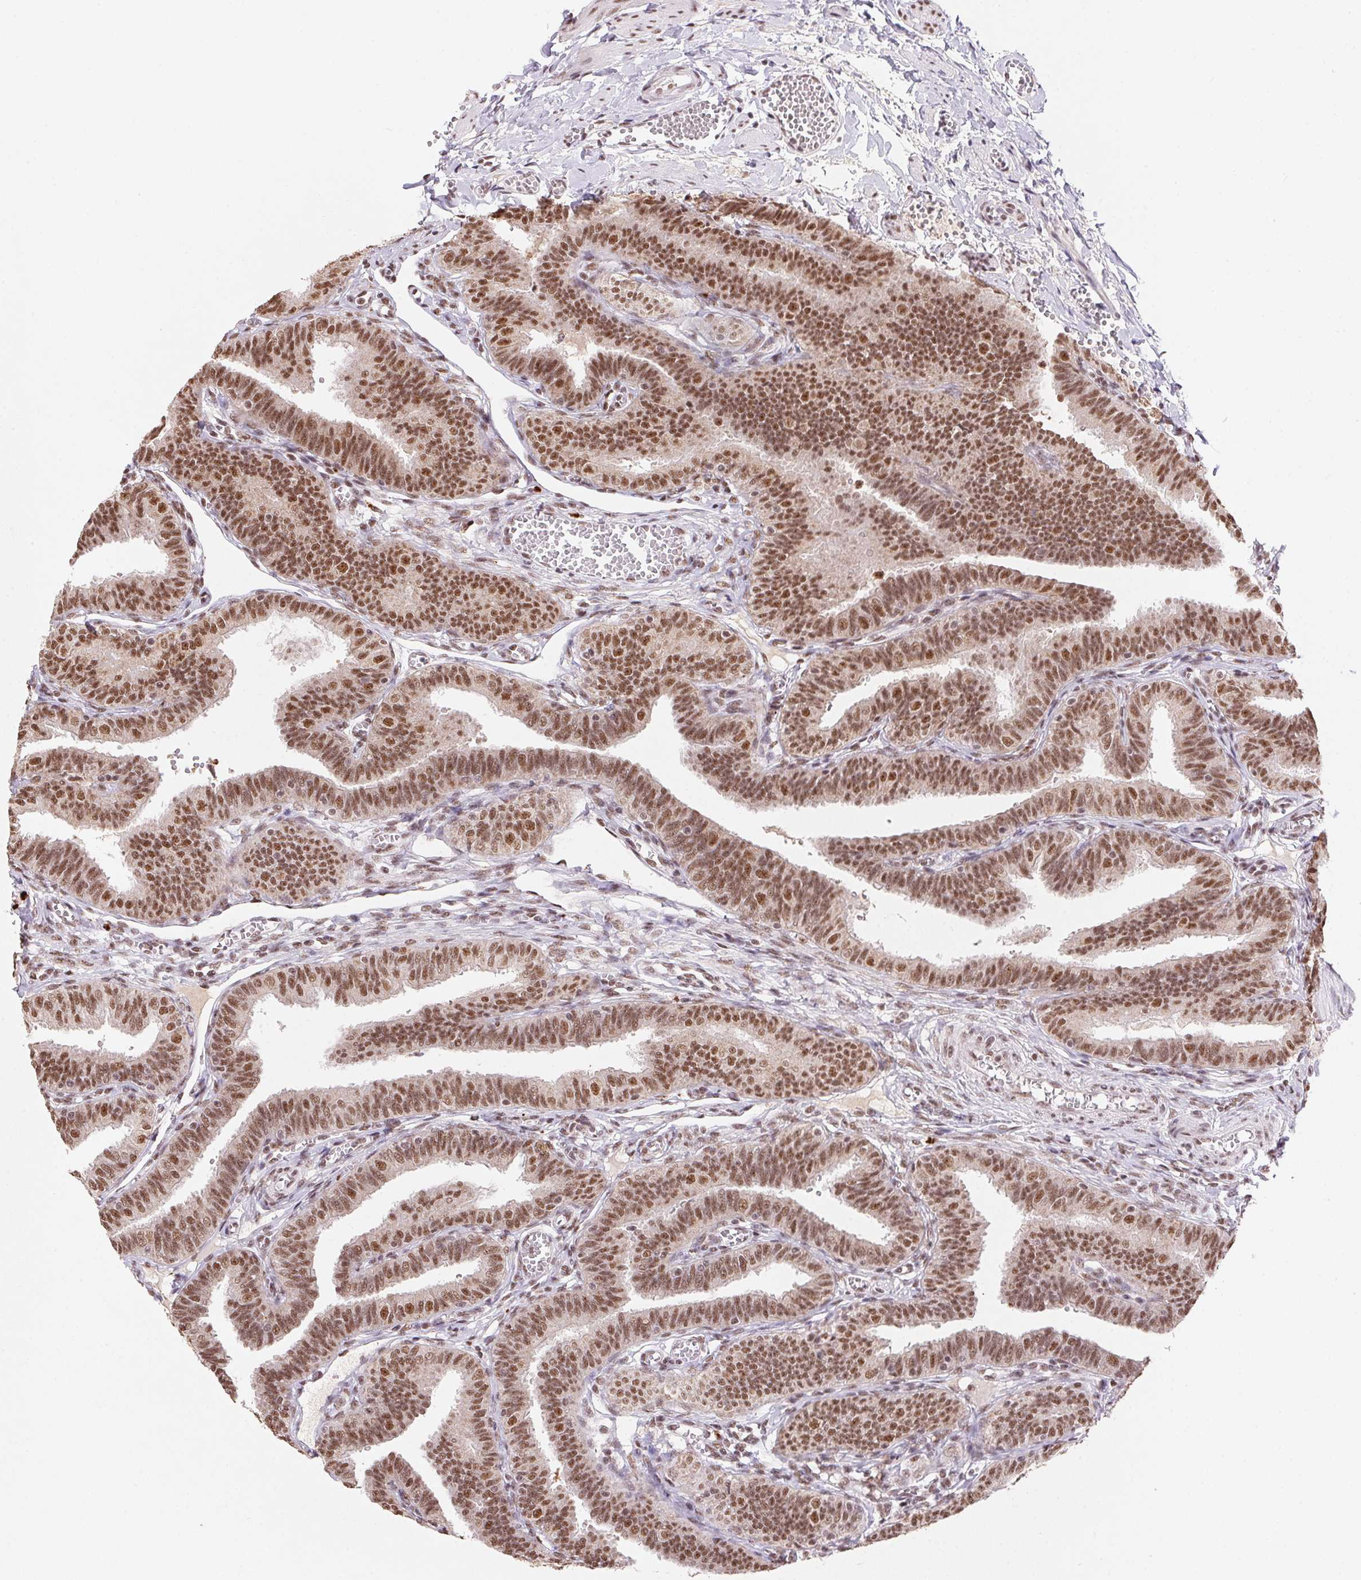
{"staining": {"intensity": "moderate", "quantity": ">75%", "location": "nuclear"}, "tissue": "fallopian tube", "cell_type": "Glandular cells", "image_type": "normal", "snomed": [{"axis": "morphology", "description": "Normal tissue, NOS"}, {"axis": "topography", "description": "Fallopian tube"}], "caption": "A histopathology image of fallopian tube stained for a protein shows moderate nuclear brown staining in glandular cells. (brown staining indicates protein expression, while blue staining denotes nuclei).", "gene": "SNRPG", "patient": {"sex": "female", "age": 25}}